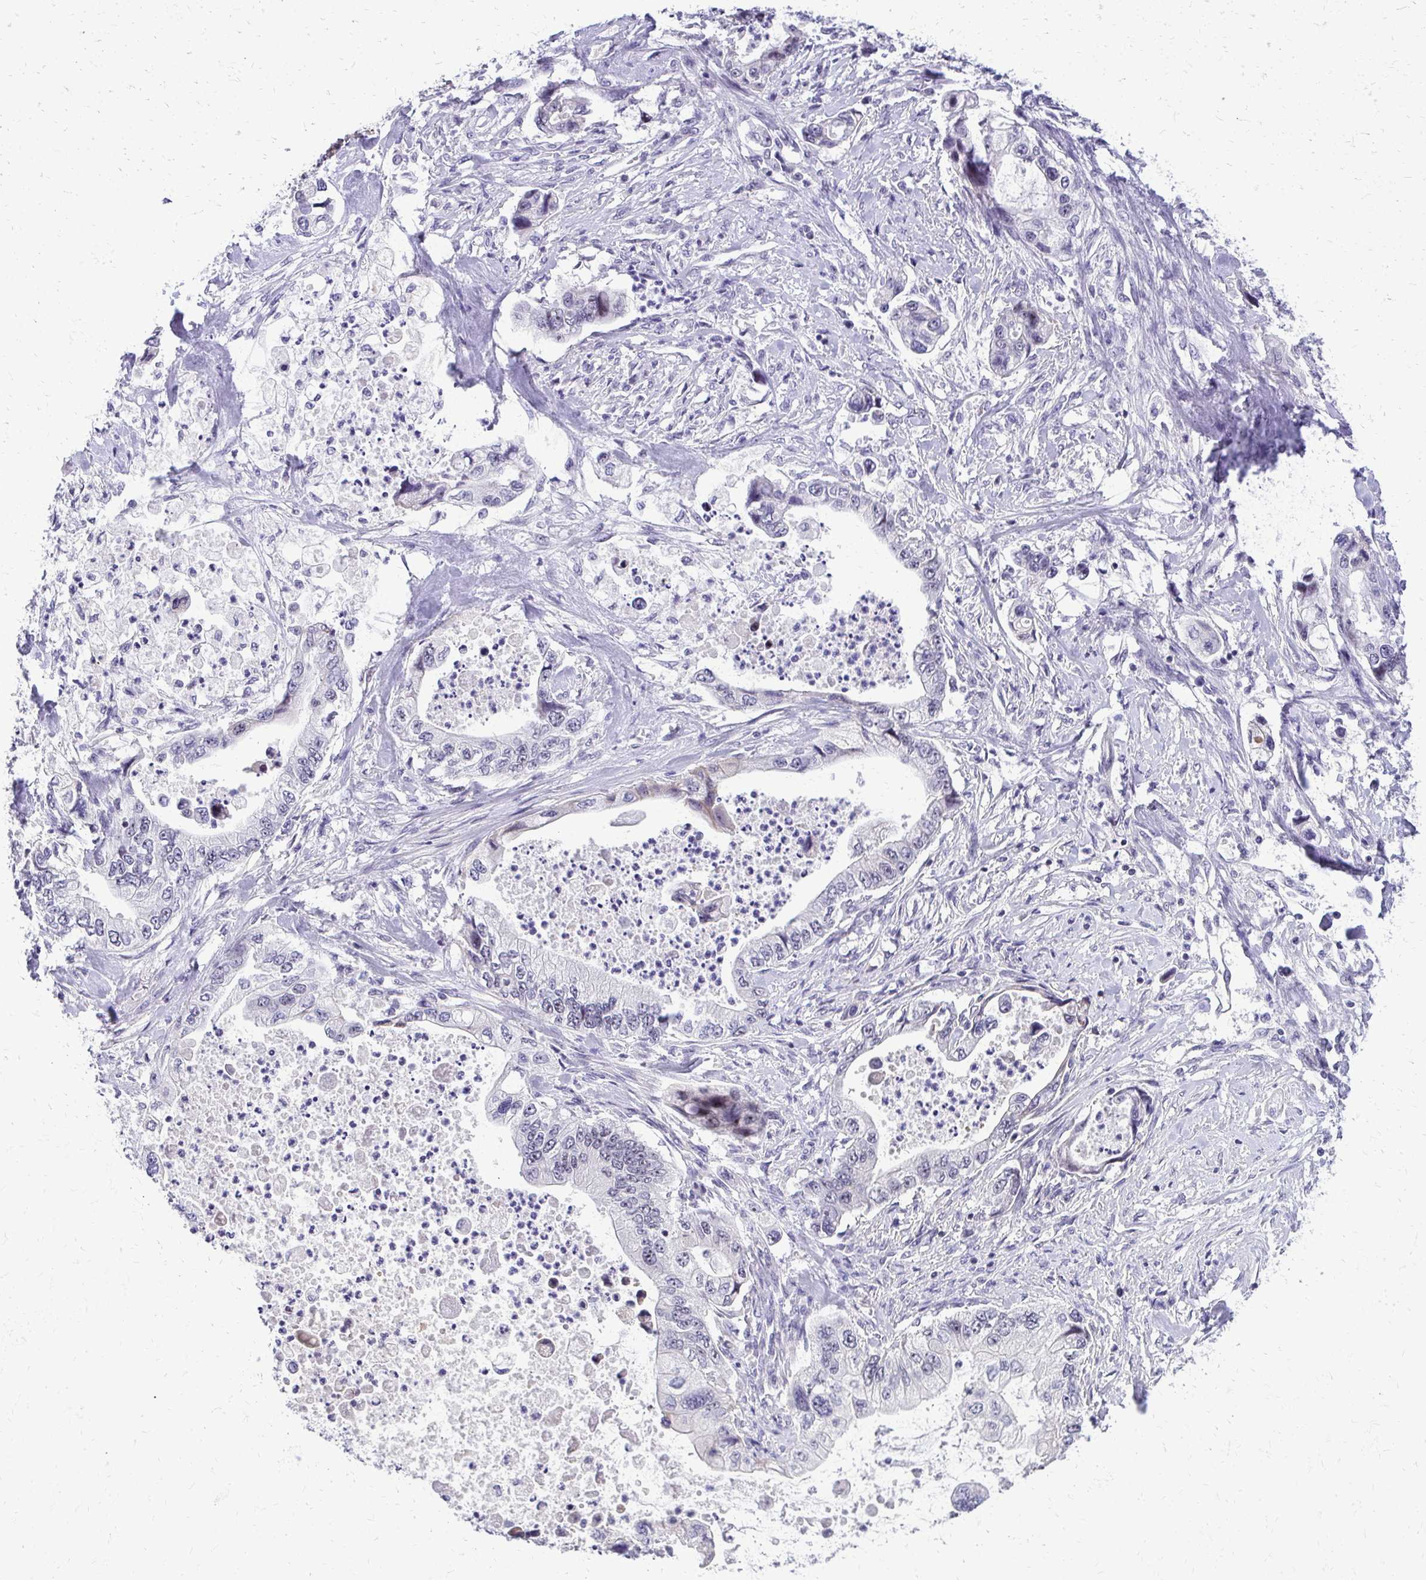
{"staining": {"intensity": "negative", "quantity": "none", "location": "none"}, "tissue": "stomach cancer", "cell_type": "Tumor cells", "image_type": "cancer", "snomed": [{"axis": "morphology", "description": "Adenocarcinoma, NOS"}, {"axis": "topography", "description": "Pancreas"}, {"axis": "topography", "description": "Stomach, upper"}], "caption": "Tumor cells are negative for protein expression in human stomach cancer. The staining was performed using DAB to visualize the protein expression in brown, while the nuclei were stained in blue with hematoxylin (Magnification: 20x).", "gene": "NIFK", "patient": {"sex": "male", "age": 77}}